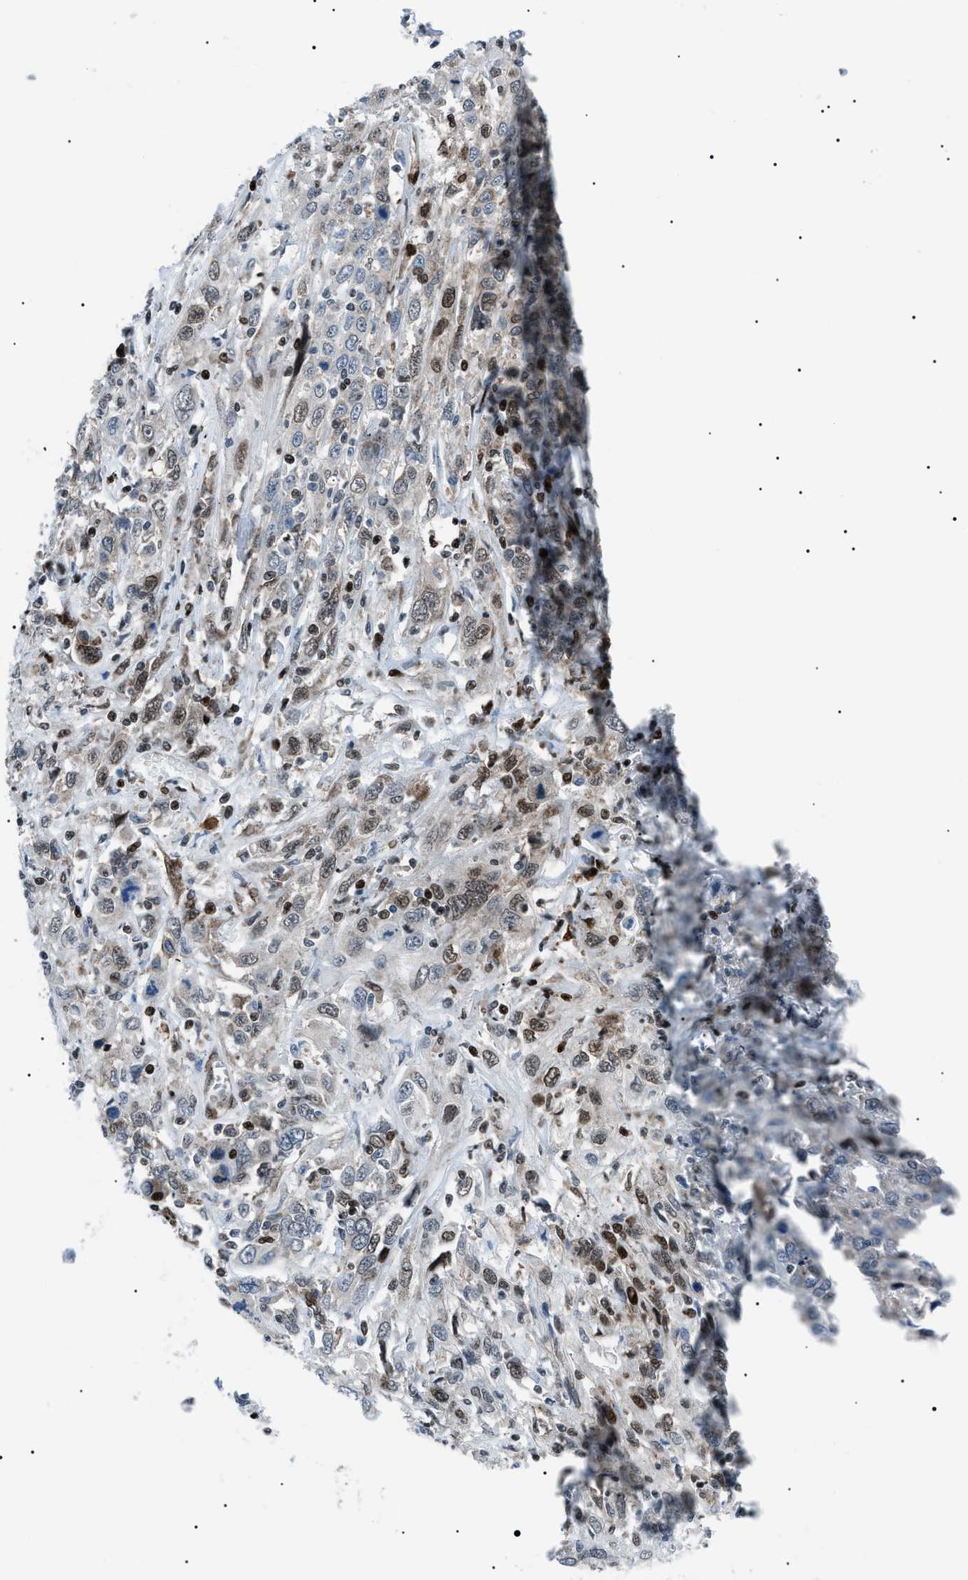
{"staining": {"intensity": "moderate", "quantity": "25%-75%", "location": "nuclear"}, "tissue": "cervical cancer", "cell_type": "Tumor cells", "image_type": "cancer", "snomed": [{"axis": "morphology", "description": "Squamous cell carcinoma, NOS"}, {"axis": "topography", "description": "Cervix"}], "caption": "Squamous cell carcinoma (cervical) stained with immunohistochemistry shows moderate nuclear staining in about 25%-75% of tumor cells. The protein is shown in brown color, while the nuclei are stained blue.", "gene": "HNRNPK", "patient": {"sex": "female", "age": 46}}